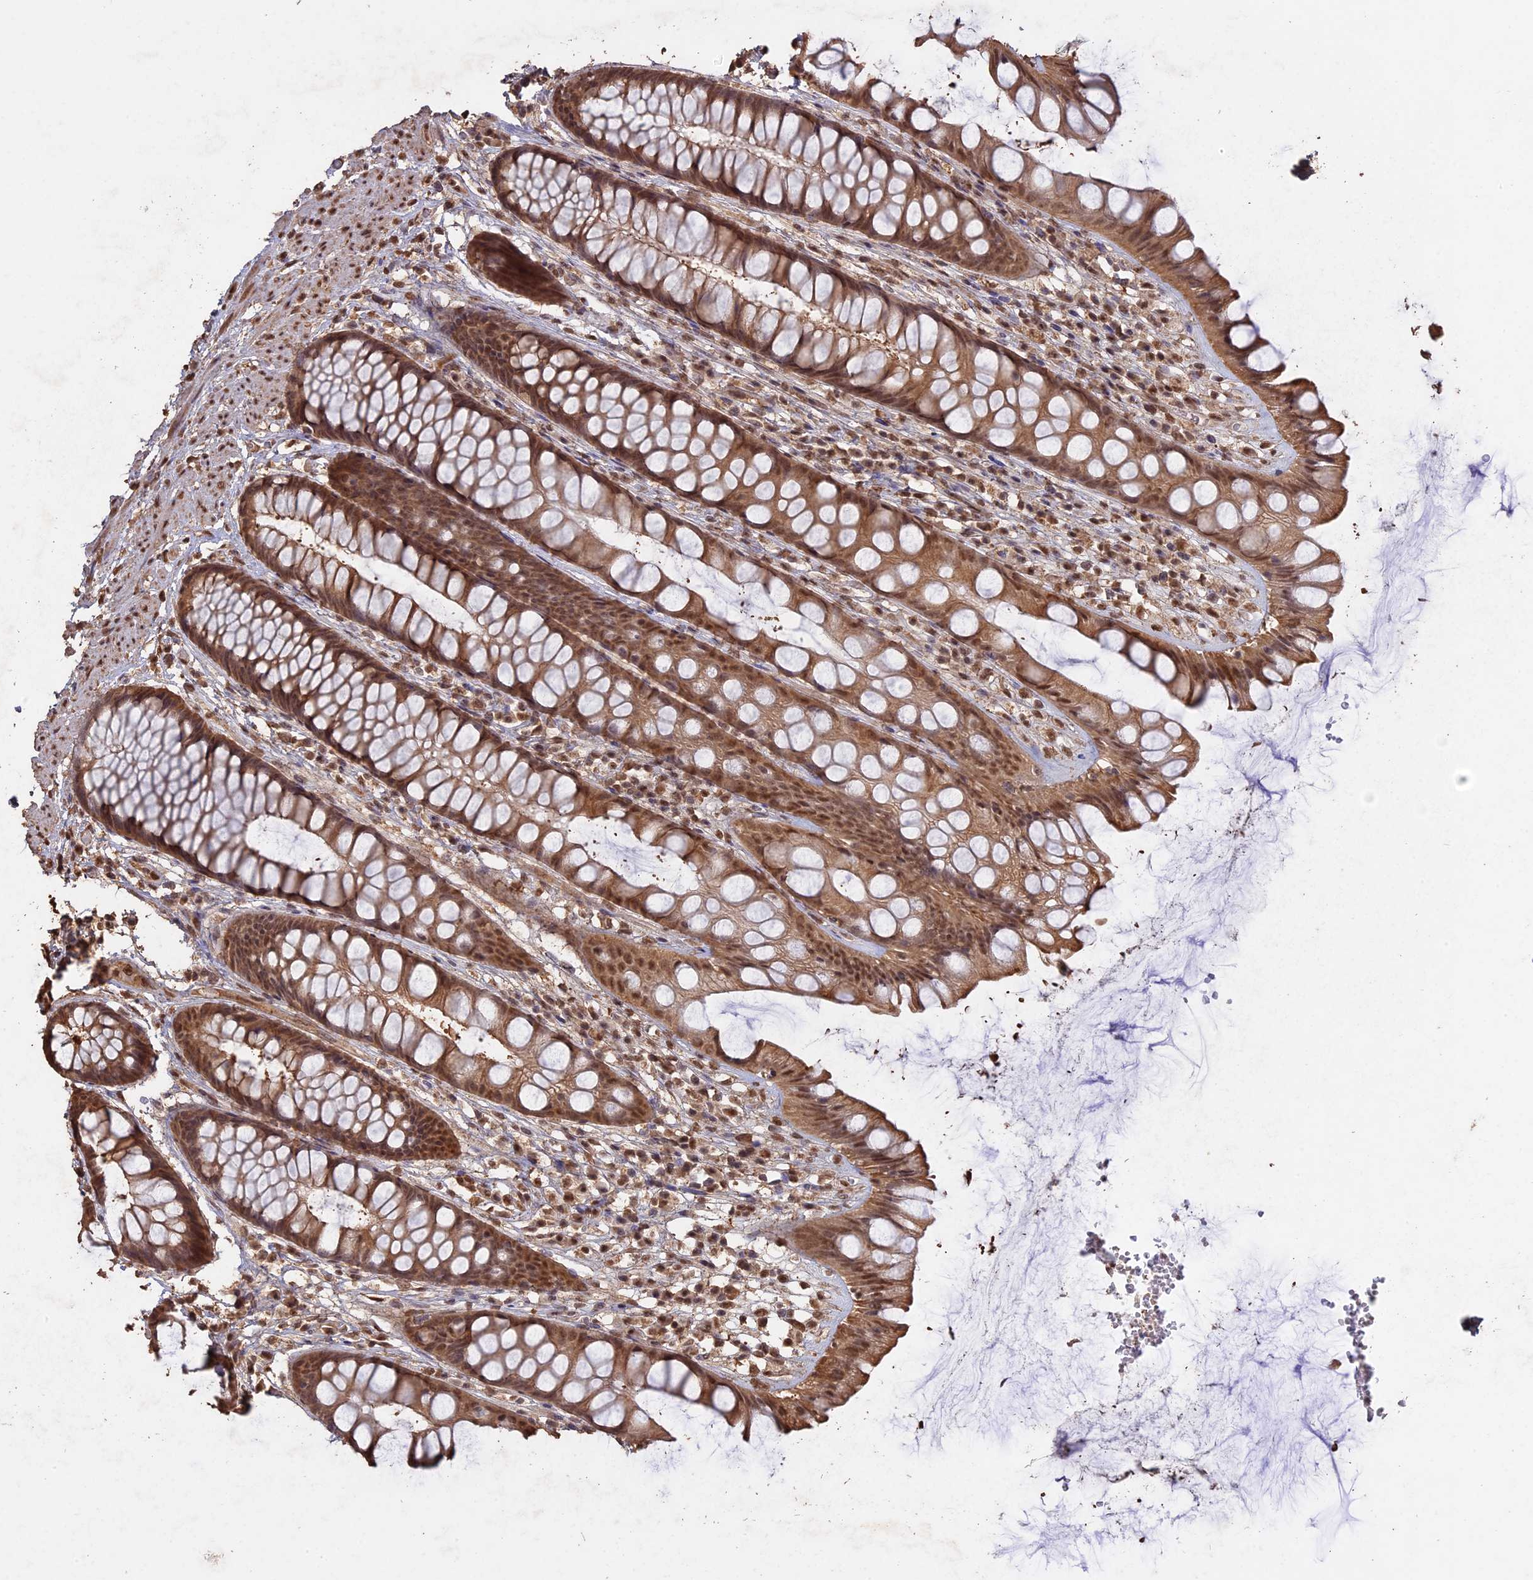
{"staining": {"intensity": "moderate", "quantity": ">75%", "location": "cytoplasmic/membranous,nuclear"}, "tissue": "rectum", "cell_type": "Glandular cells", "image_type": "normal", "snomed": [{"axis": "morphology", "description": "Normal tissue, NOS"}, {"axis": "topography", "description": "Rectum"}], "caption": "The histopathology image reveals staining of normal rectum, revealing moderate cytoplasmic/membranous,nuclear protein expression (brown color) within glandular cells.", "gene": "PSMC6", "patient": {"sex": "male", "age": 74}}